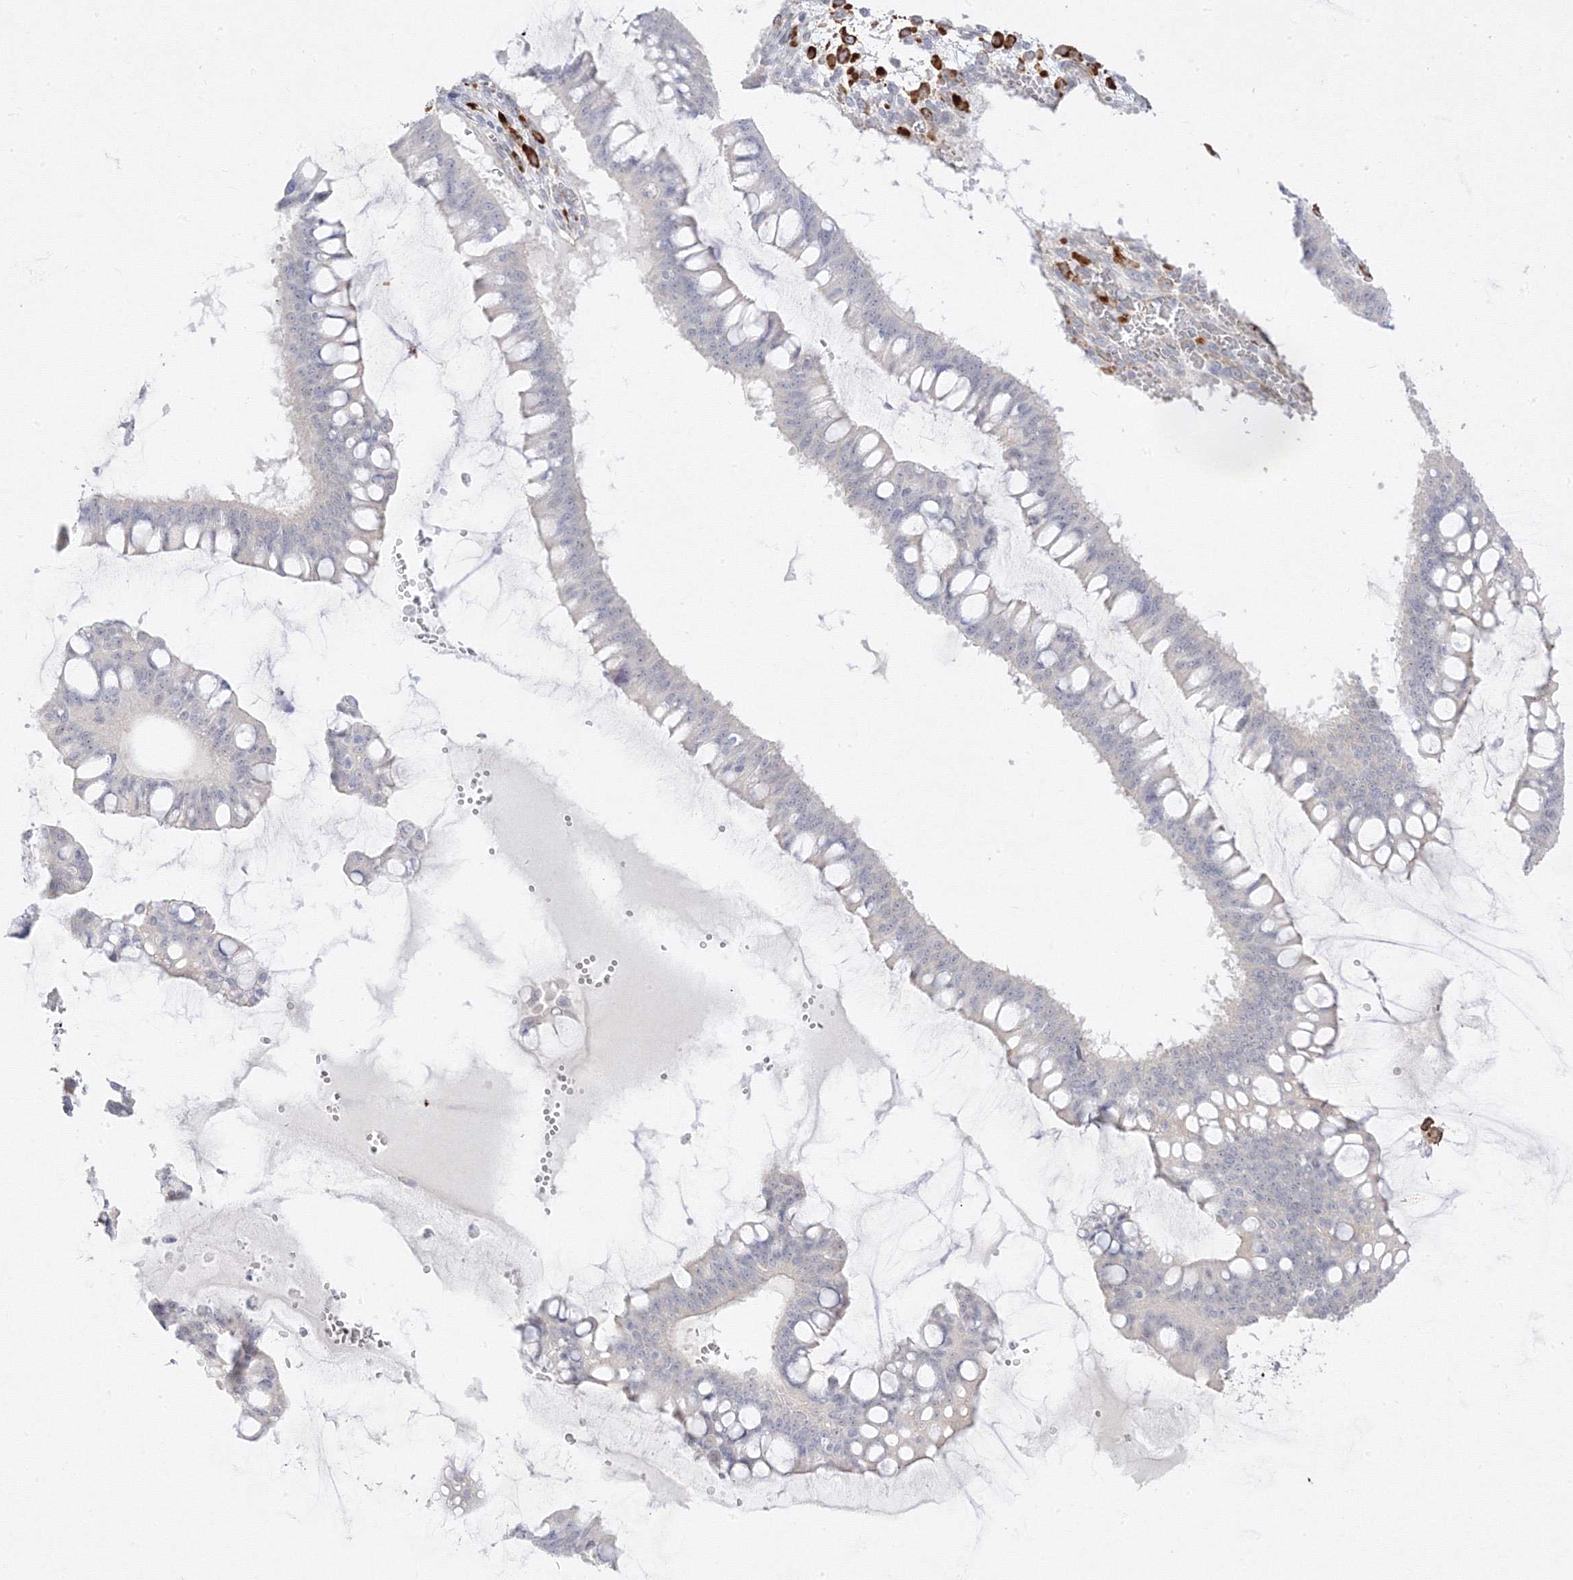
{"staining": {"intensity": "negative", "quantity": "none", "location": "none"}, "tissue": "ovarian cancer", "cell_type": "Tumor cells", "image_type": "cancer", "snomed": [{"axis": "morphology", "description": "Cystadenocarcinoma, mucinous, NOS"}, {"axis": "topography", "description": "Ovary"}], "caption": "A high-resolution image shows immunohistochemistry staining of mucinous cystadenocarcinoma (ovarian), which reveals no significant expression in tumor cells.", "gene": "C2CD2", "patient": {"sex": "female", "age": 73}}